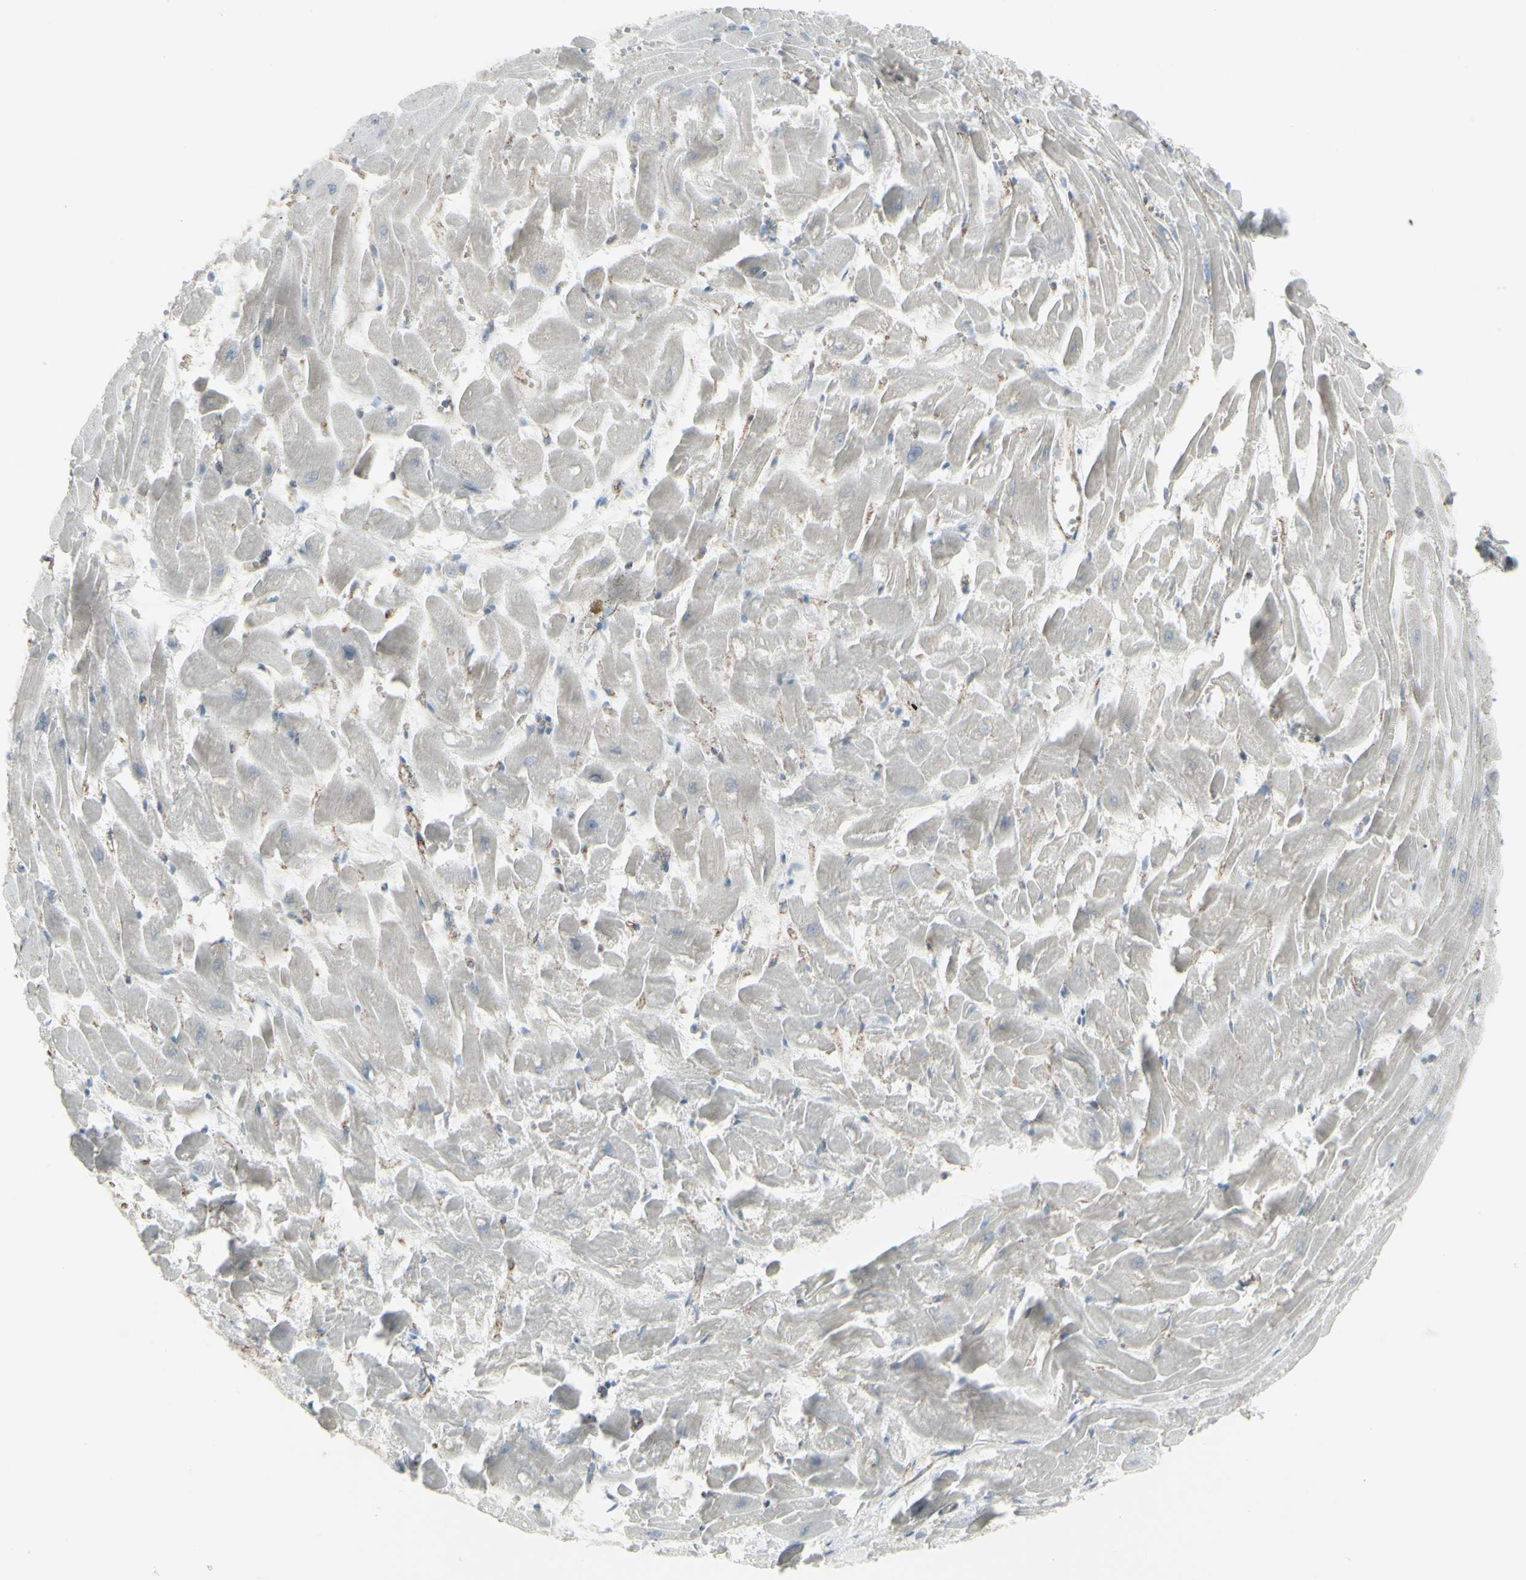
{"staining": {"intensity": "negative", "quantity": "none", "location": "none"}, "tissue": "heart muscle", "cell_type": "Cardiomyocytes", "image_type": "normal", "snomed": [{"axis": "morphology", "description": "Normal tissue, NOS"}, {"axis": "topography", "description": "Heart"}], "caption": "IHC photomicrograph of normal heart muscle: heart muscle stained with DAB (3,3'-diaminobenzidine) shows no significant protein expression in cardiomyocytes.", "gene": "GALNT6", "patient": {"sex": "female", "age": 19}}